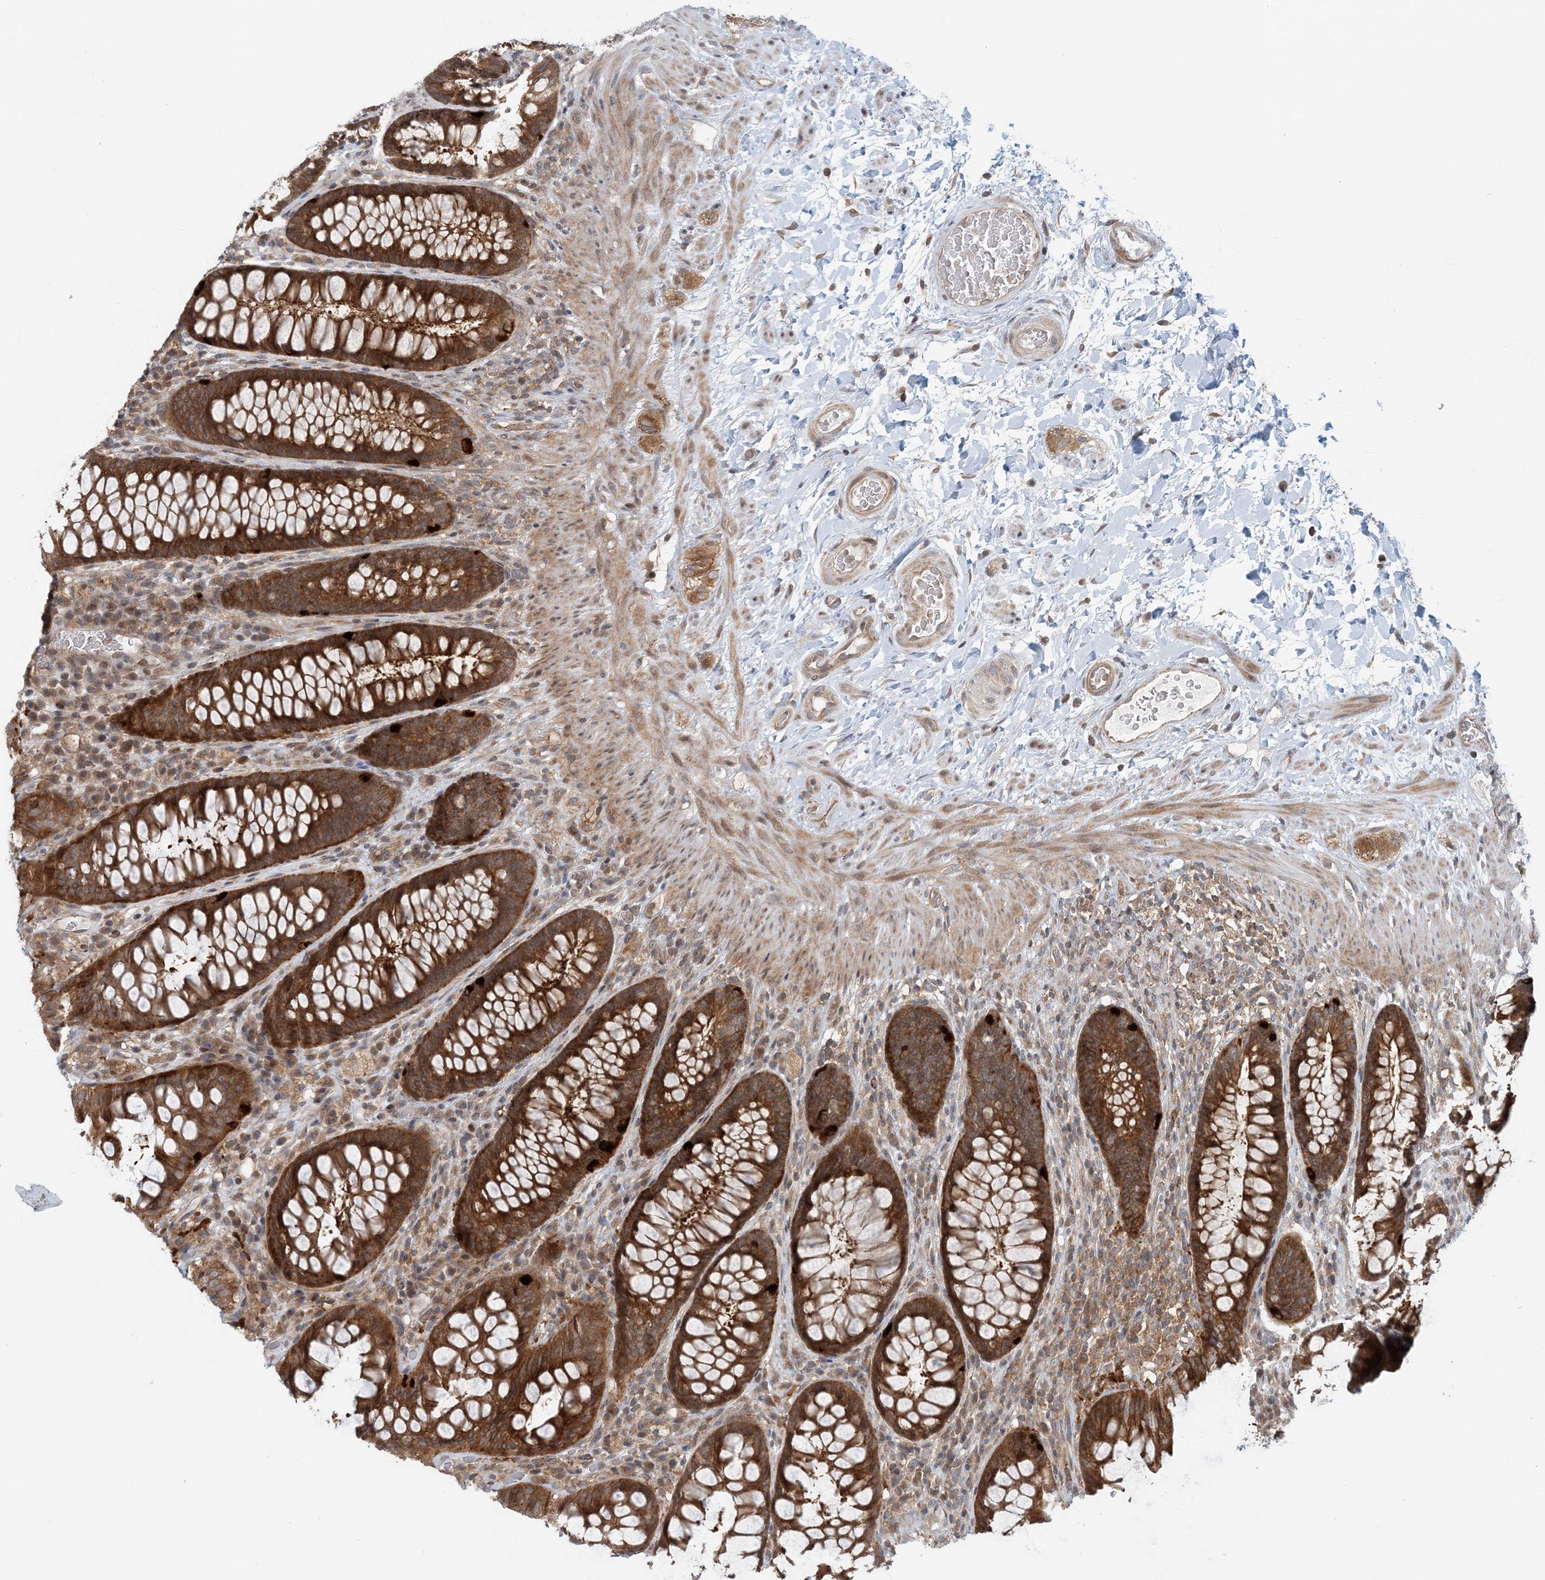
{"staining": {"intensity": "strong", "quantity": ">75%", "location": "cytoplasmic/membranous"}, "tissue": "rectum", "cell_type": "Glandular cells", "image_type": "normal", "snomed": [{"axis": "morphology", "description": "Normal tissue, NOS"}, {"axis": "topography", "description": "Rectum"}], "caption": "Glandular cells demonstrate high levels of strong cytoplasmic/membranous staining in approximately >75% of cells in unremarkable human rectum.", "gene": "ATP13A2", "patient": {"sex": "female", "age": 46}}